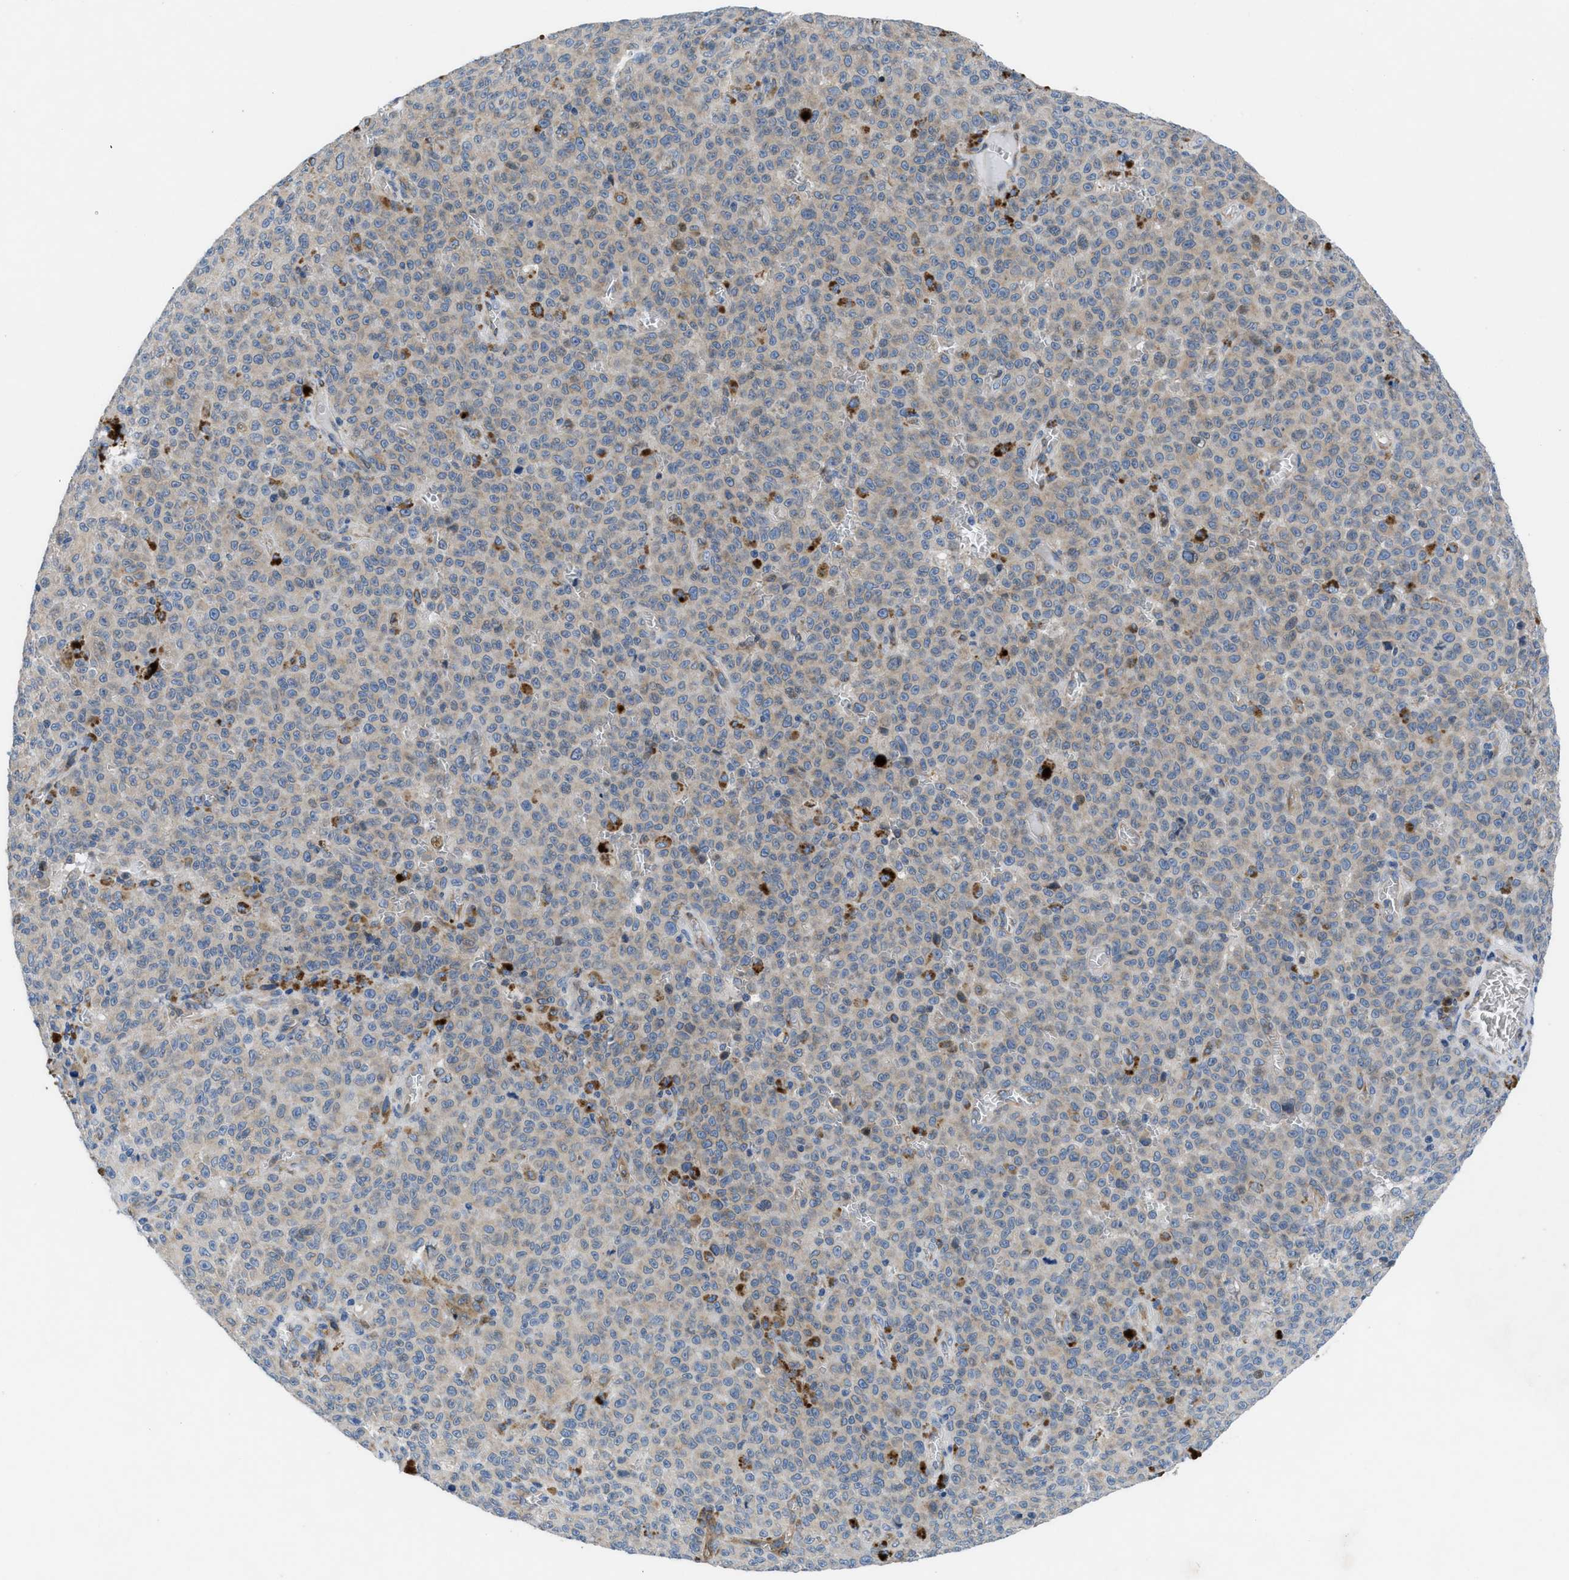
{"staining": {"intensity": "moderate", "quantity": "<25%", "location": "cytoplasmic/membranous"}, "tissue": "melanoma", "cell_type": "Tumor cells", "image_type": "cancer", "snomed": [{"axis": "morphology", "description": "Malignant melanoma, NOS"}, {"axis": "topography", "description": "Skin"}], "caption": "Immunohistochemical staining of melanoma shows low levels of moderate cytoplasmic/membranous protein expression in about <25% of tumor cells. Nuclei are stained in blue.", "gene": "PGR", "patient": {"sex": "female", "age": 82}}